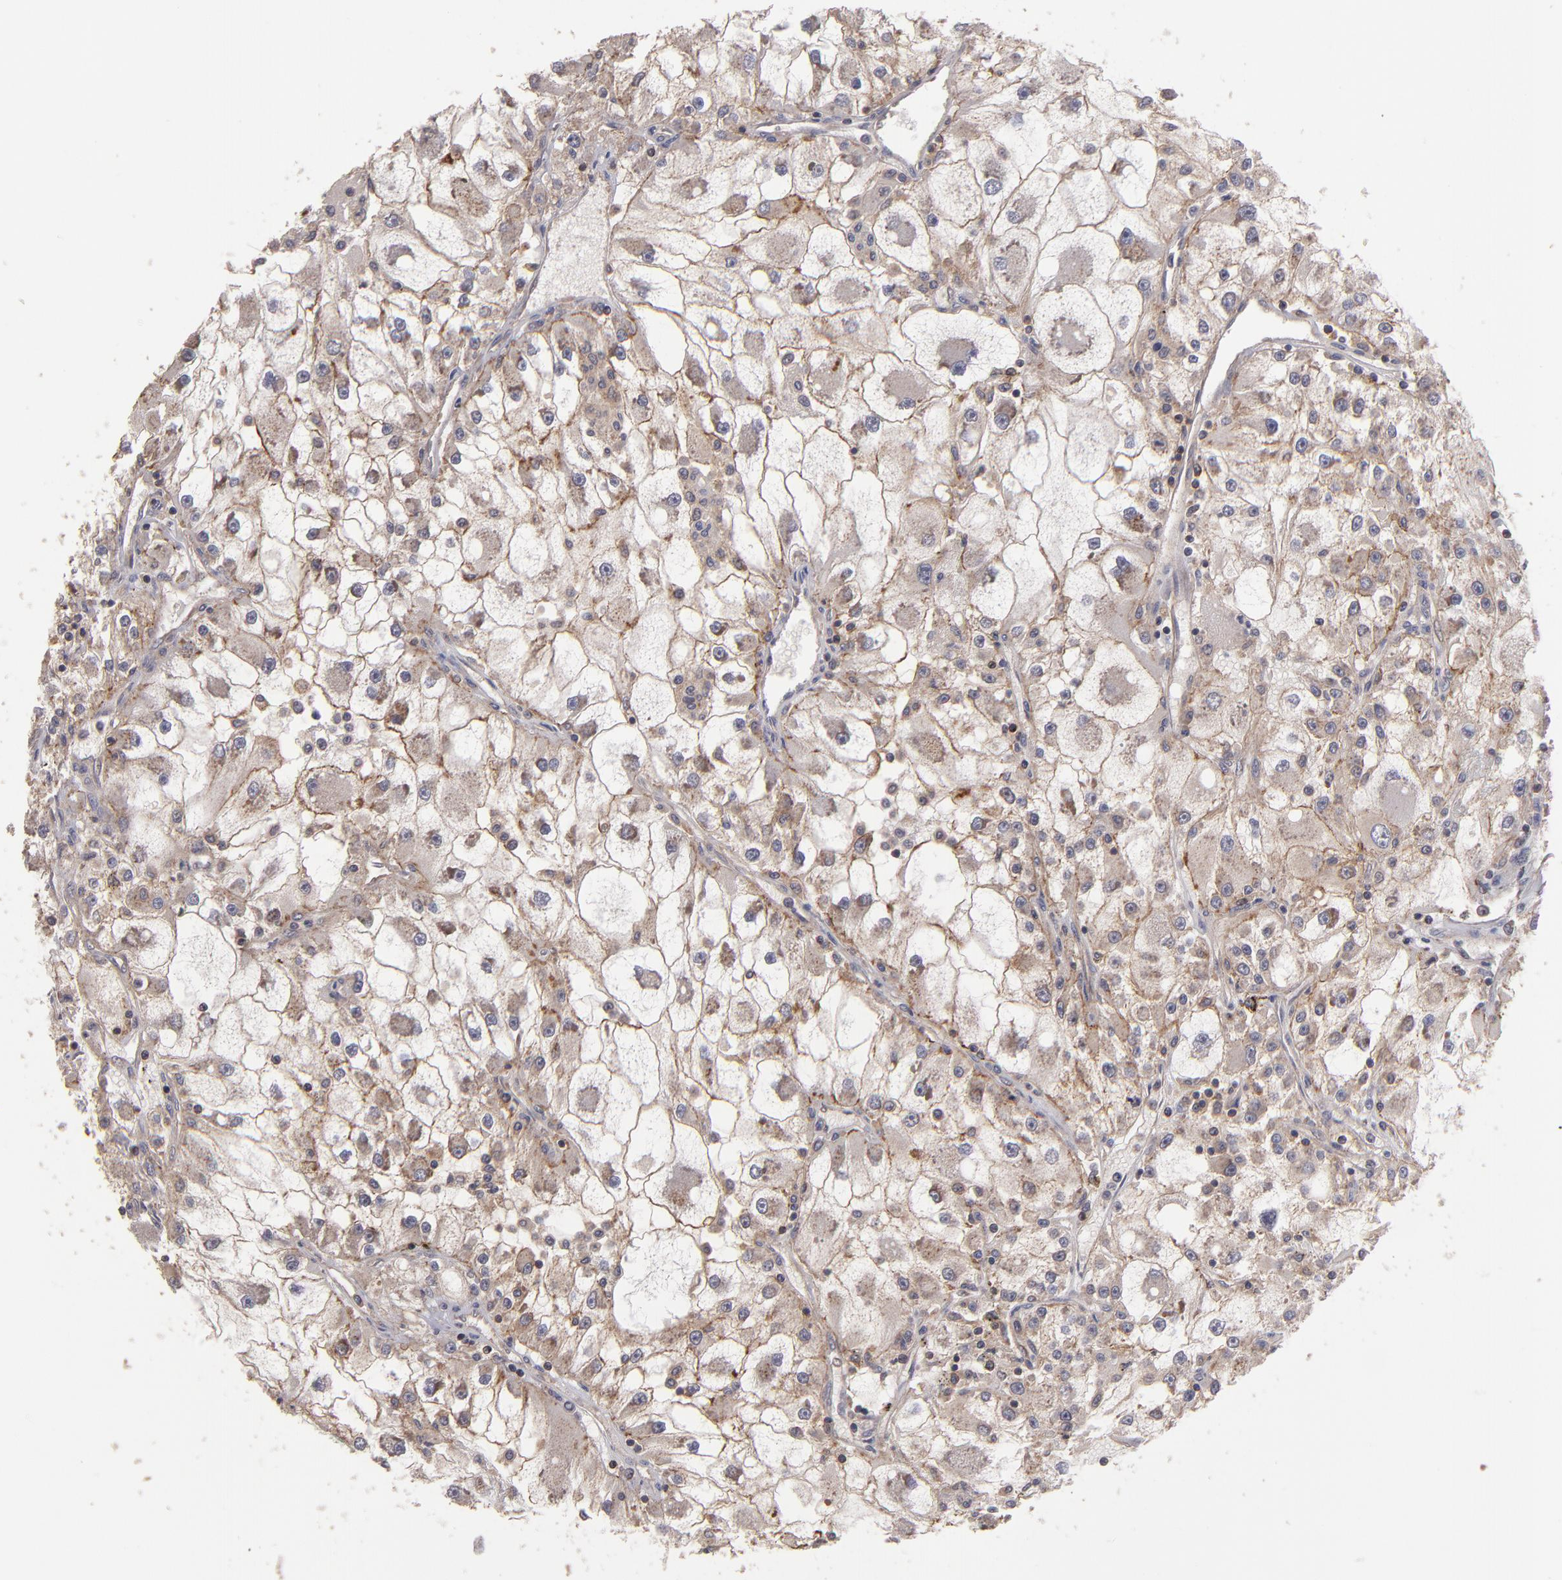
{"staining": {"intensity": "weak", "quantity": "25%-75%", "location": "cytoplasmic/membranous"}, "tissue": "renal cancer", "cell_type": "Tumor cells", "image_type": "cancer", "snomed": [{"axis": "morphology", "description": "Adenocarcinoma, NOS"}, {"axis": "topography", "description": "Kidney"}], "caption": "A histopathology image showing weak cytoplasmic/membranous expression in approximately 25%-75% of tumor cells in renal adenocarcinoma, as visualized by brown immunohistochemical staining.", "gene": "NF2", "patient": {"sex": "female", "age": 73}}